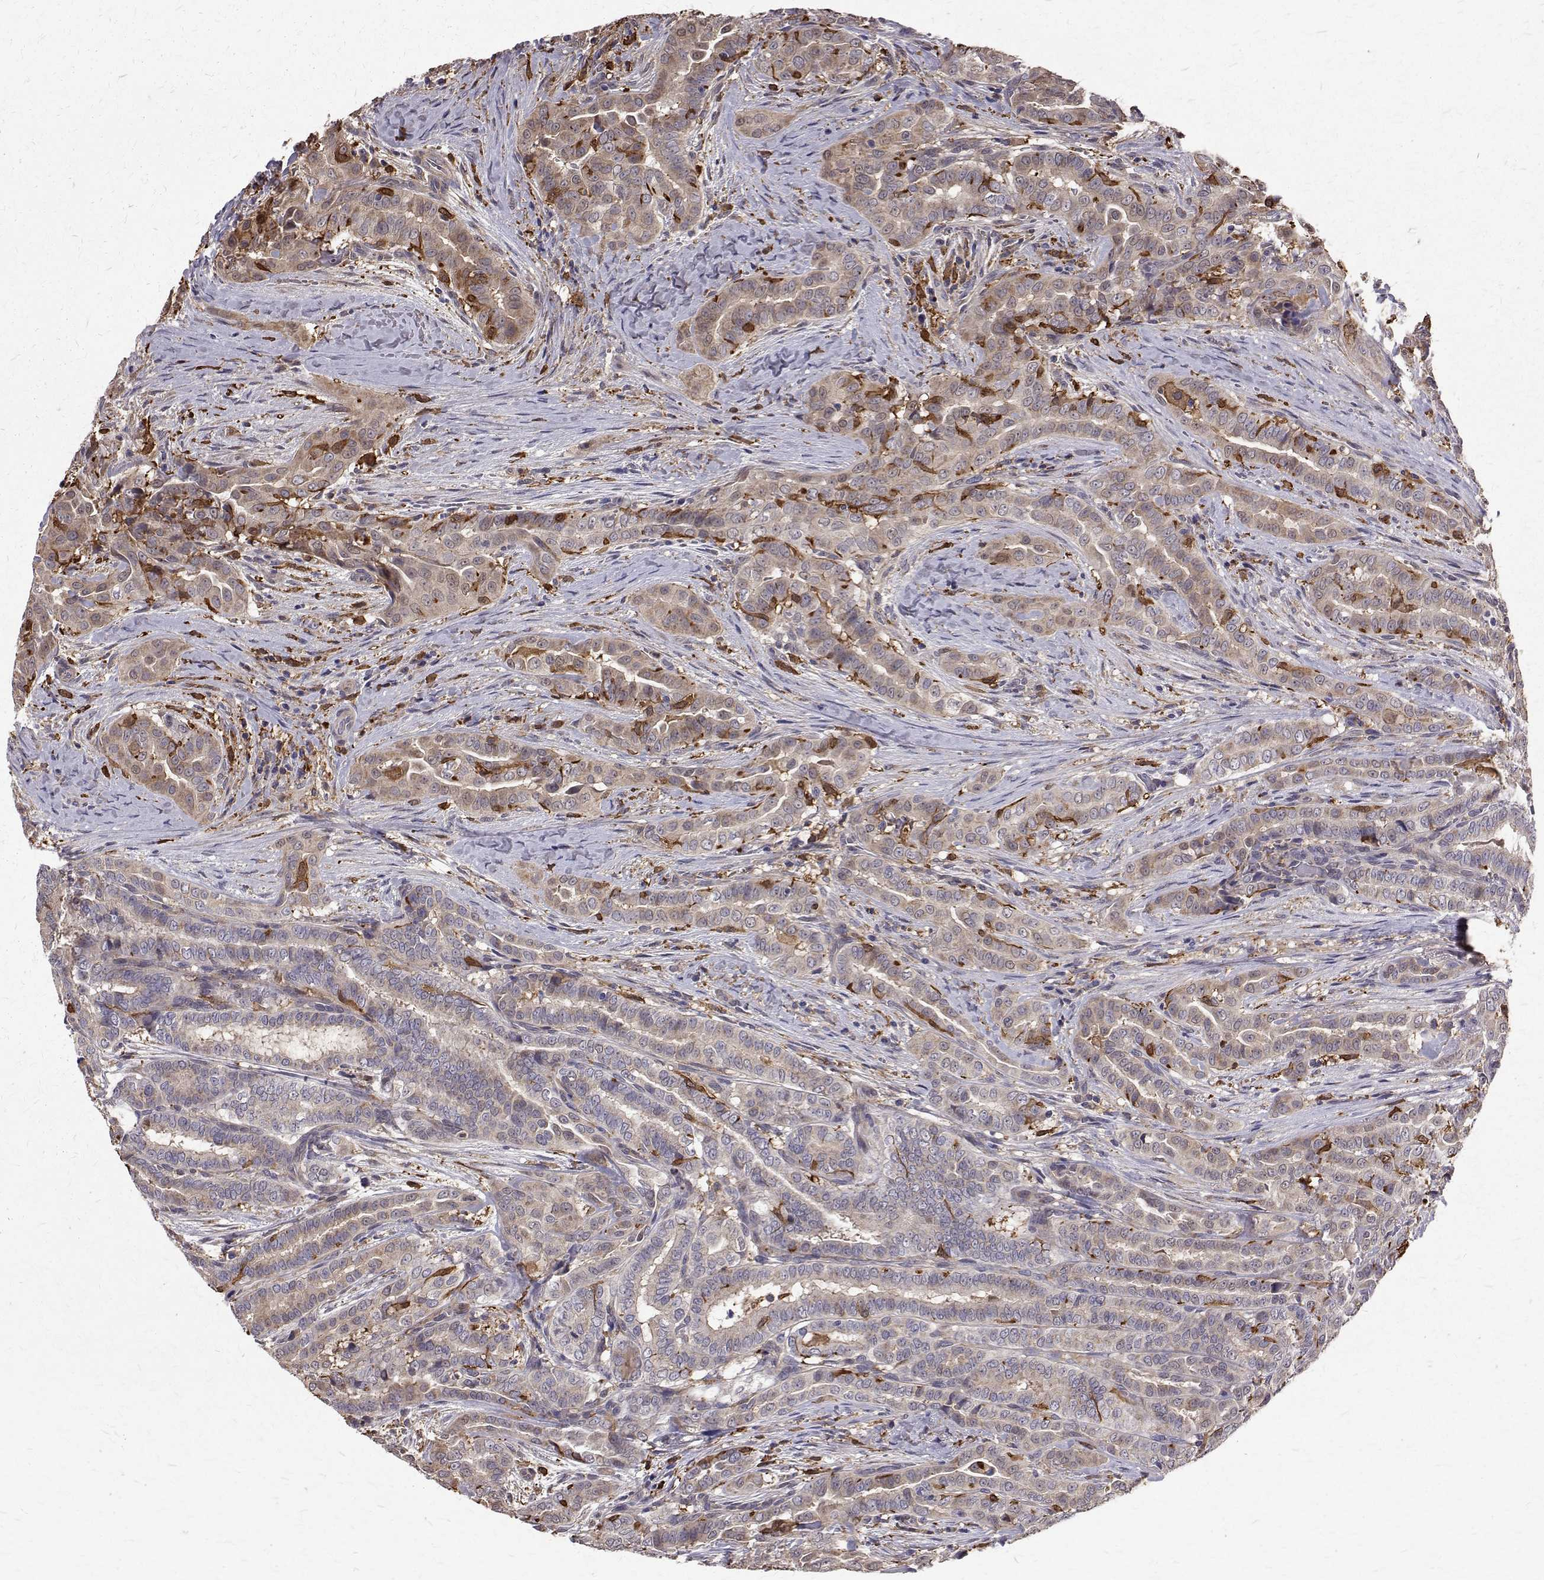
{"staining": {"intensity": "weak", "quantity": "<25%", "location": "cytoplasmic/membranous"}, "tissue": "thyroid cancer", "cell_type": "Tumor cells", "image_type": "cancer", "snomed": [{"axis": "morphology", "description": "Papillary adenocarcinoma, NOS"}, {"axis": "morphology", "description": "Papillary adenoma metastatic"}, {"axis": "topography", "description": "Thyroid gland"}], "caption": "Immunohistochemistry histopathology image of human thyroid papillary adenocarcinoma stained for a protein (brown), which exhibits no positivity in tumor cells.", "gene": "CCDC89", "patient": {"sex": "female", "age": 50}}